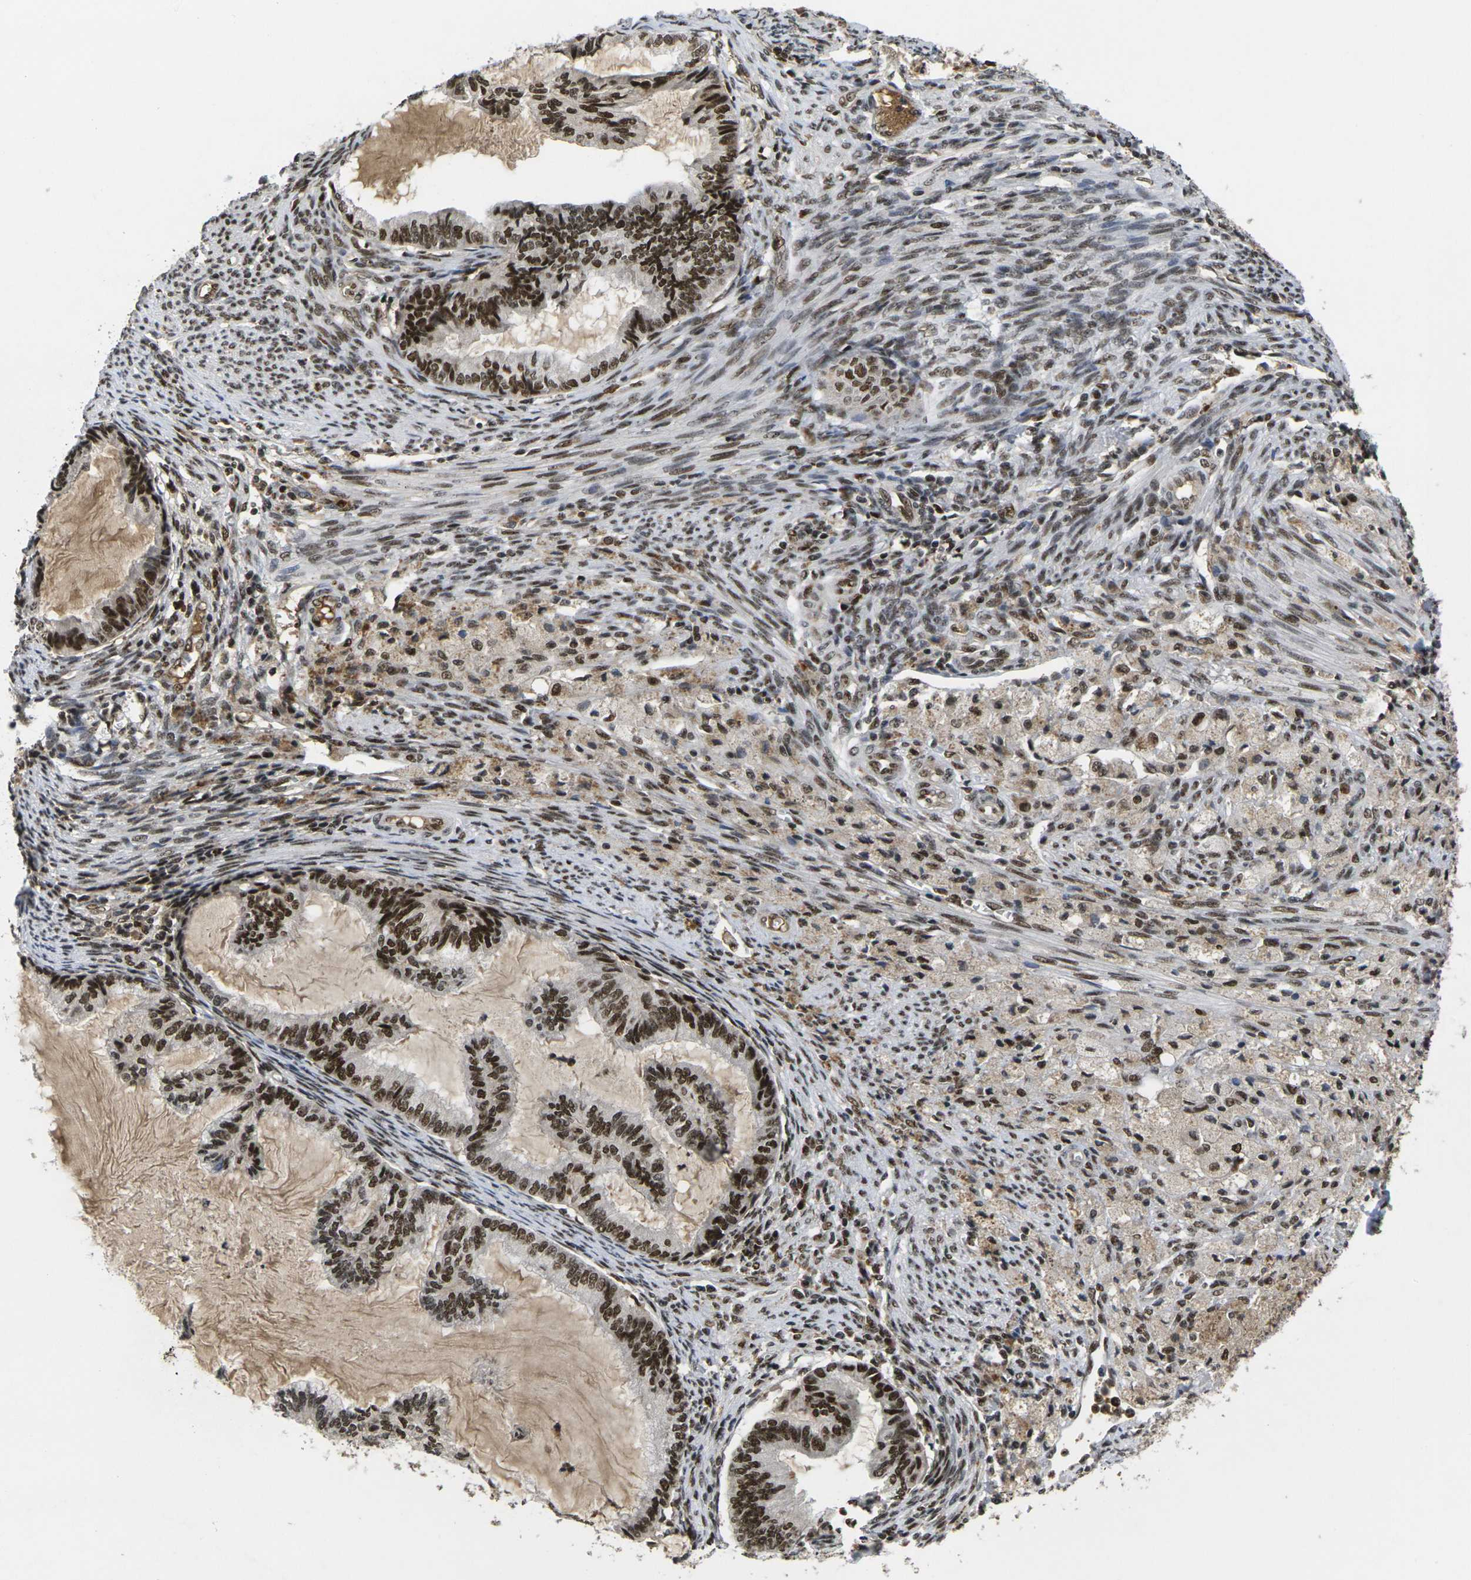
{"staining": {"intensity": "strong", "quantity": ">75%", "location": "nuclear"}, "tissue": "cervical cancer", "cell_type": "Tumor cells", "image_type": "cancer", "snomed": [{"axis": "morphology", "description": "Normal tissue, NOS"}, {"axis": "morphology", "description": "Adenocarcinoma, NOS"}, {"axis": "topography", "description": "Cervix"}, {"axis": "topography", "description": "Endometrium"}], "caption": "Immunohistochemistry (IHC) photomicrograph of neoplastic tissue: adenocarcinoma (cervical) stained using immunohistochemistry (IHC) demonstrates high levels of strong protein expression localized specifically in the nuclear of tumor cells, appearing as a nuclear brown color.", "gene": "GTF2E1", "patient": {"sex": "female", "age": 86}}